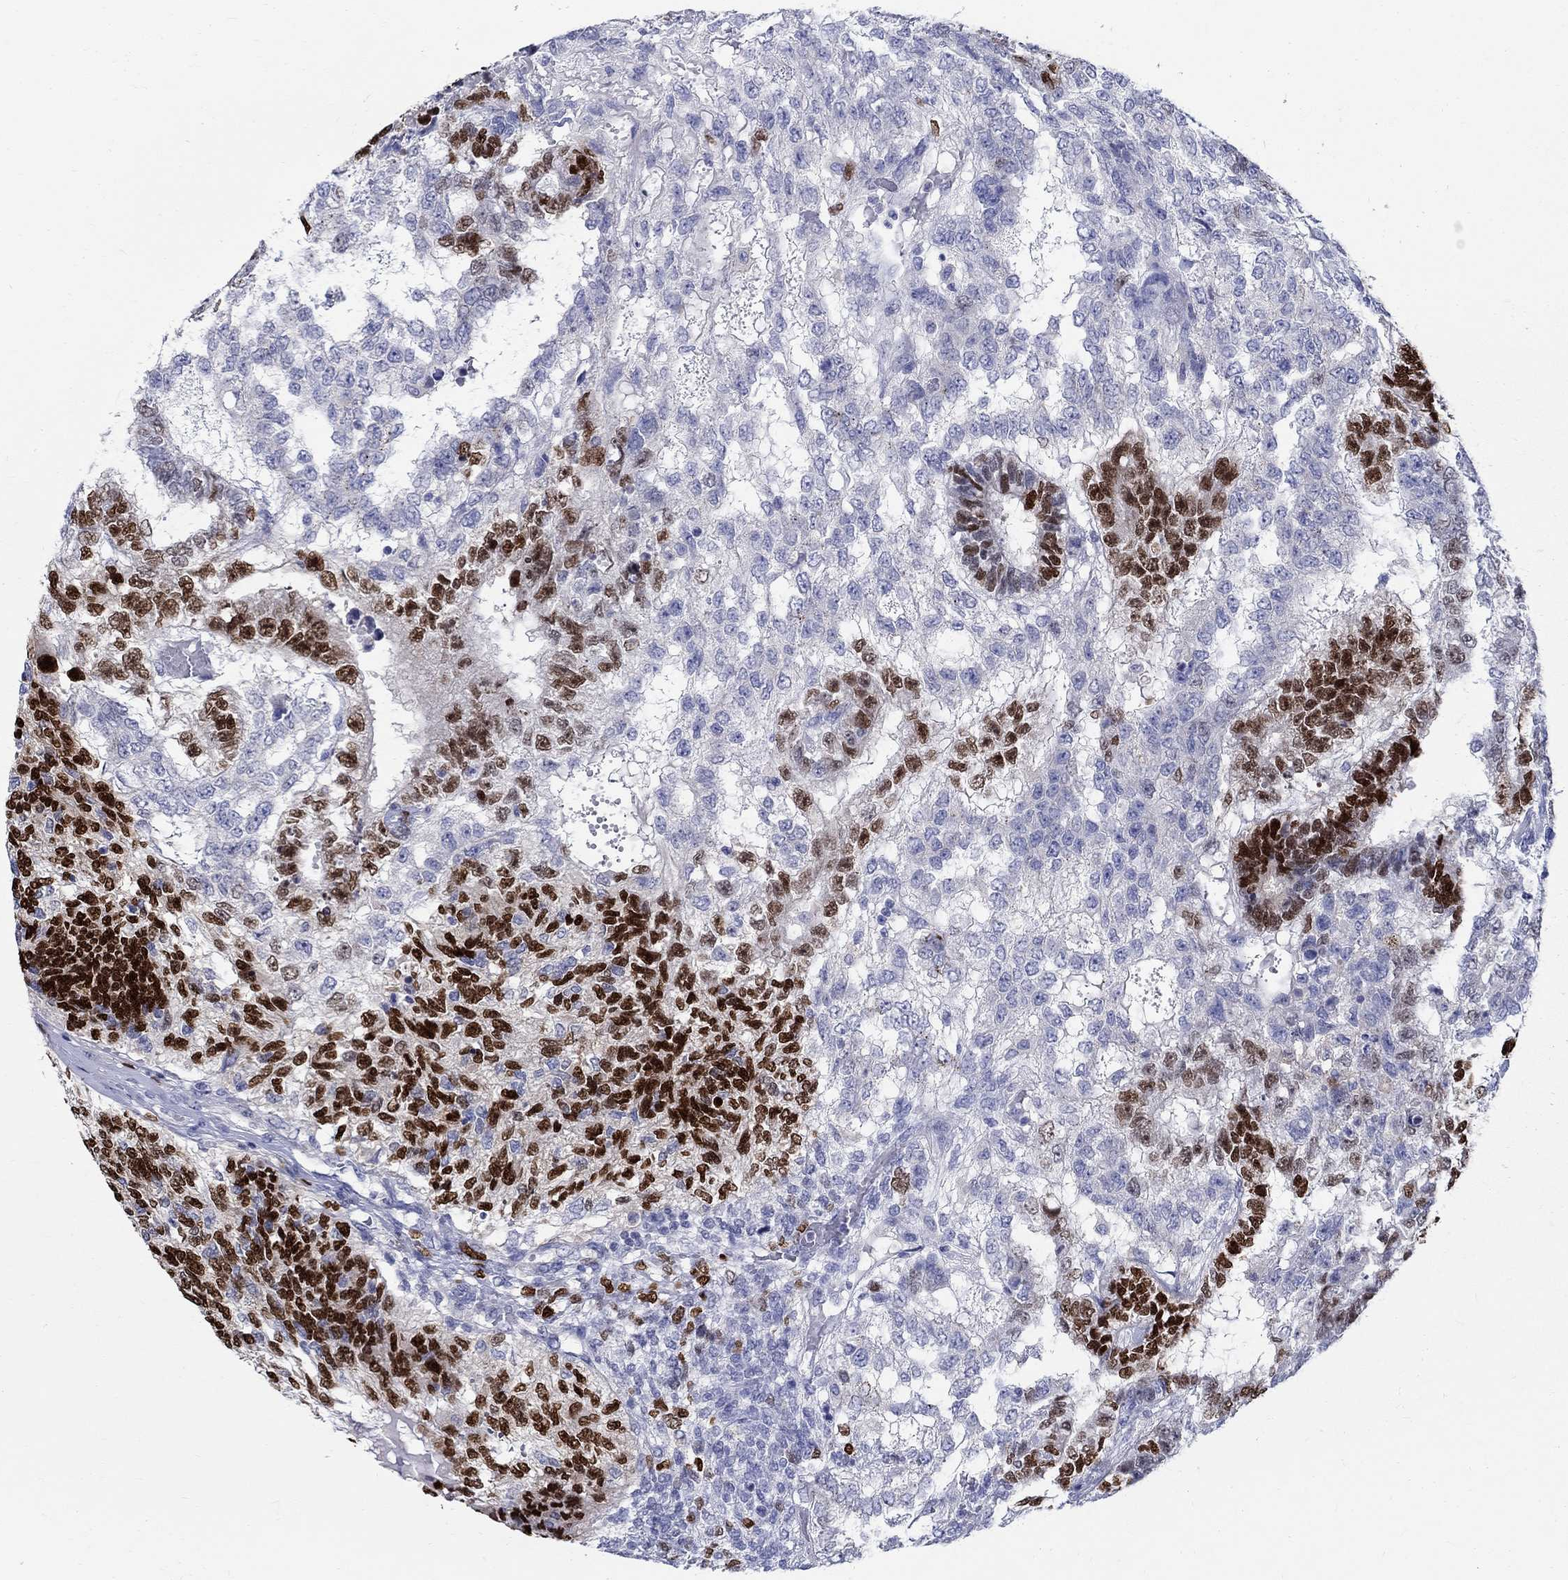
{"staining": {"intensity": "strong", "quantity": "25%-75%", "location": "nuclear"}, "tissue": "testis cancer", "cell_type": "Tumor cells", "image_type": "cancer", "snomed": [{"axis": "morphology", "description": "Seminoma, NOS"}, {"axis": "morphology", "description": "Carcinoma, Embryonal, NOS"}, {"axis": "topography", "description": "Testis"}], "caption": "DAB (3,3'-diaminobenzidine) immunohistochemical staining of human embryonal carcinoma (testis) exhibits strong nuclear protein positivity in approximately 25%-75% of tumor cells.", "gene": "SOX2", "patient": {"sex": "male", "age": 41}}